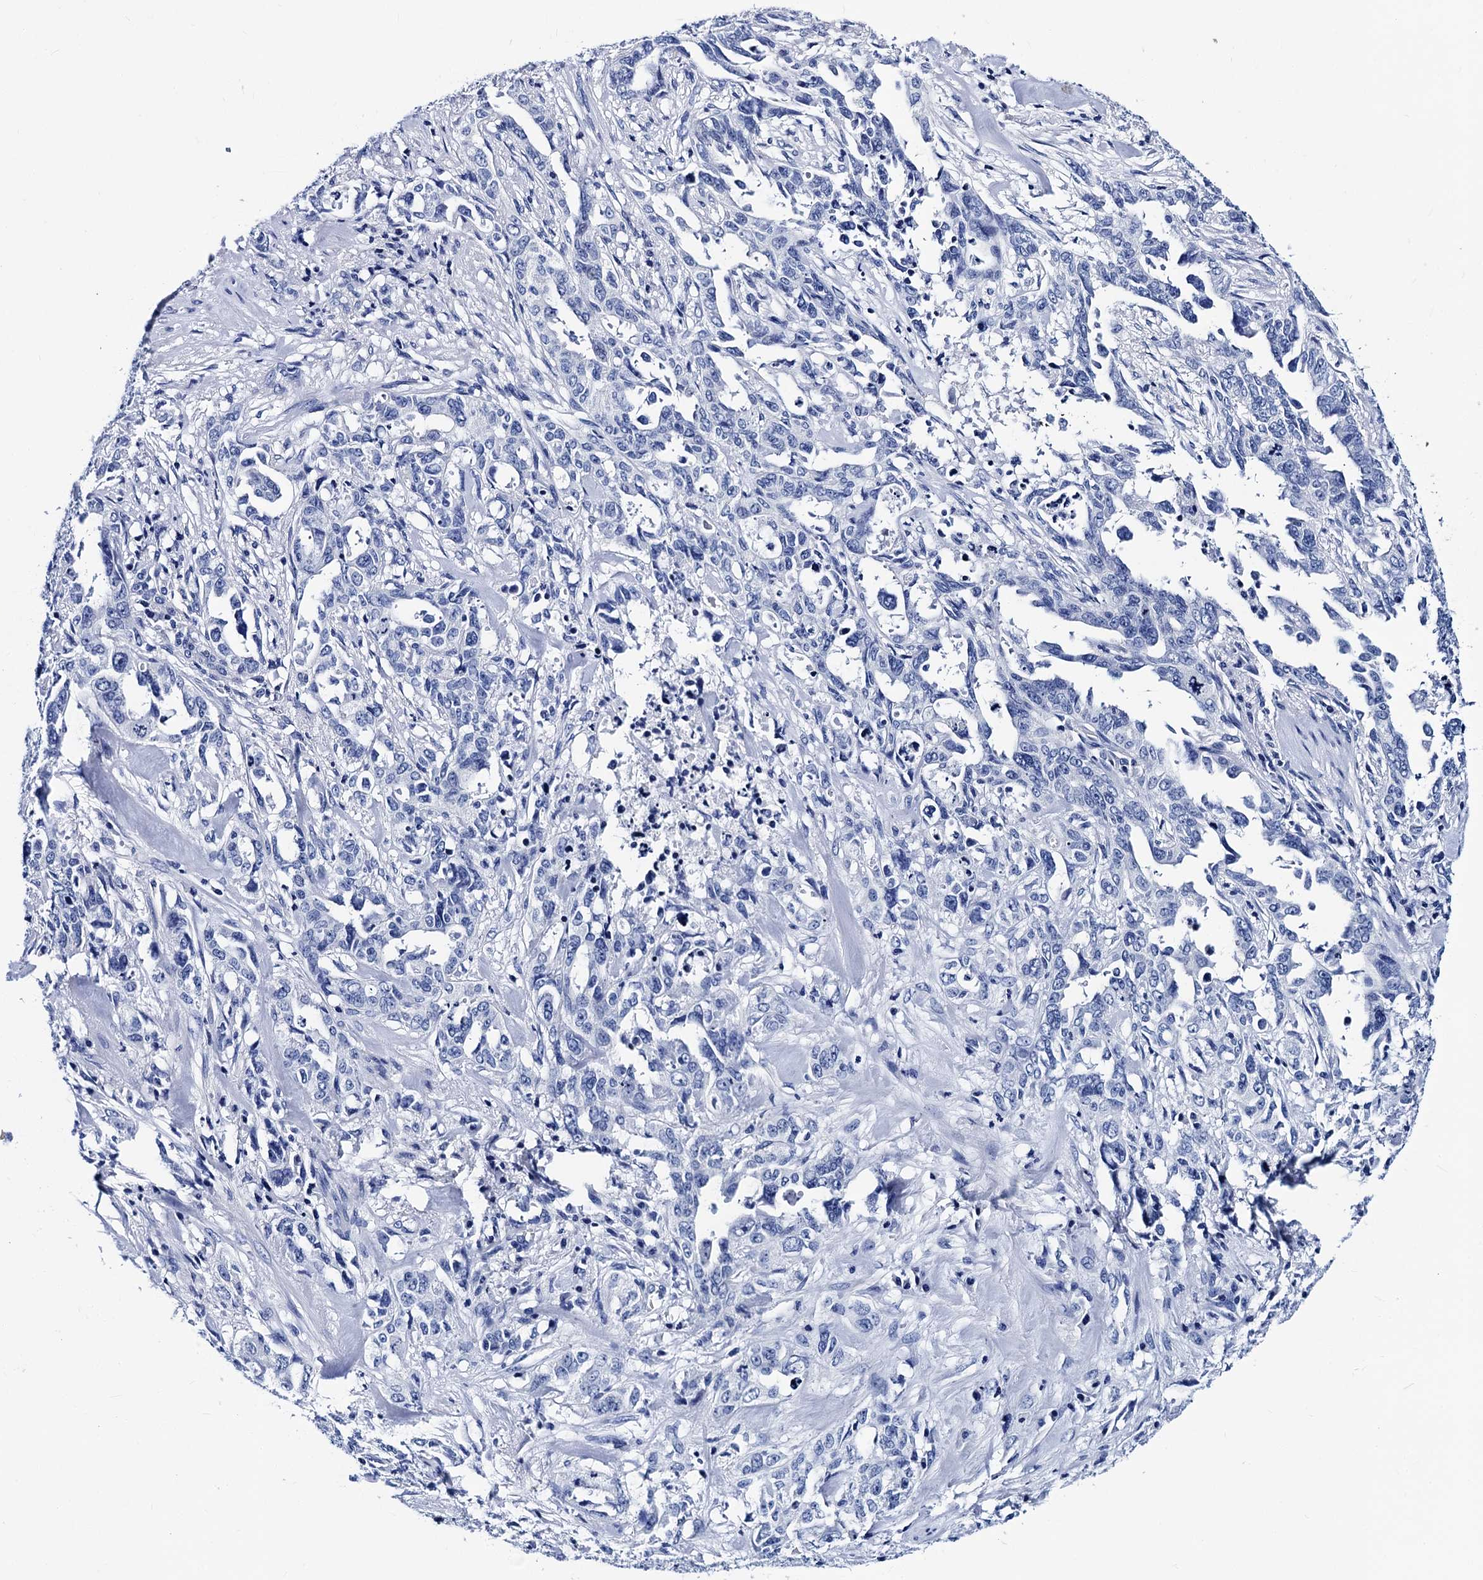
{"staining": {"intensity": "negative", "quantity": "none", "location": "none"}, "tissue": "endometrial cancer", "cell_type": "Tumor cells", "image_type": "cancer", "snomed": [{"axis": "morphology", "description": "Adenocarcinoma, NOS"}, {"axis": "topography", "description": "Endometrium"}], "caption": "Tumor cells show no significant staining in endometrial adenocarcinoma. (Brightfield microscopy of DAB IHC at high magnification).", "gene": "MYBPC3", "patient": {"sex": "female", "age": 65}}